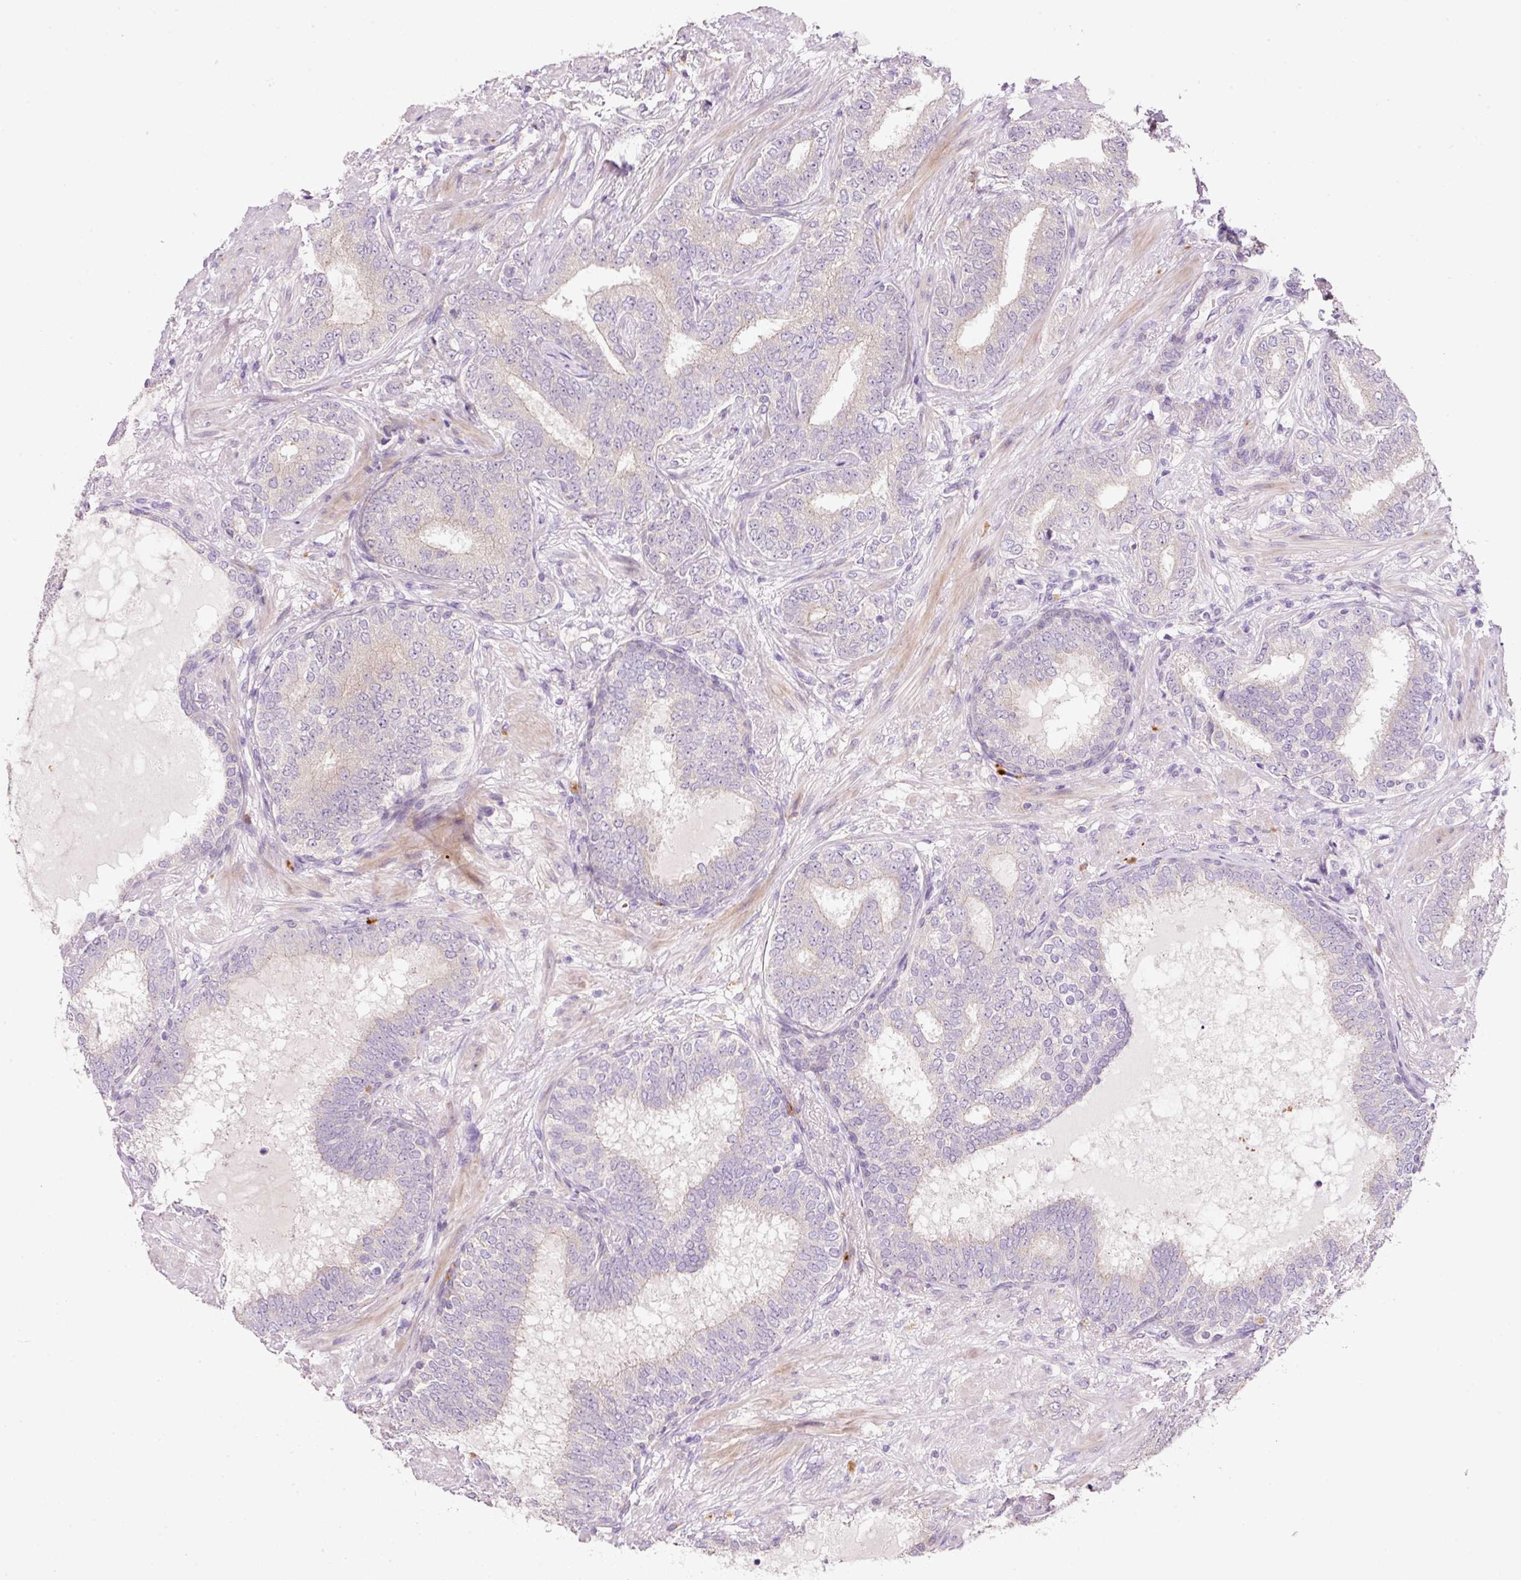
{"staining": {"intensity": "negative", "quantity": "none", "location": "none"}, "tissue": "prostate cancer", "cell_type": "Tumor cells", "image_type": "cancer", "snomed": [{"axis": "morphology", "description": "Adenocarcinoma, High grade"}, {"axis": "topography", "description": "Prostate"}], "caption": "Photomicrograph shows no significant protein positivity in tumor cells of prostate adenocarcinoma (high-grade). (IHC, brightfield microscopy, high magnification).", "gene": "TENT5C", "patient": {"sex": "male", "age": 72}}